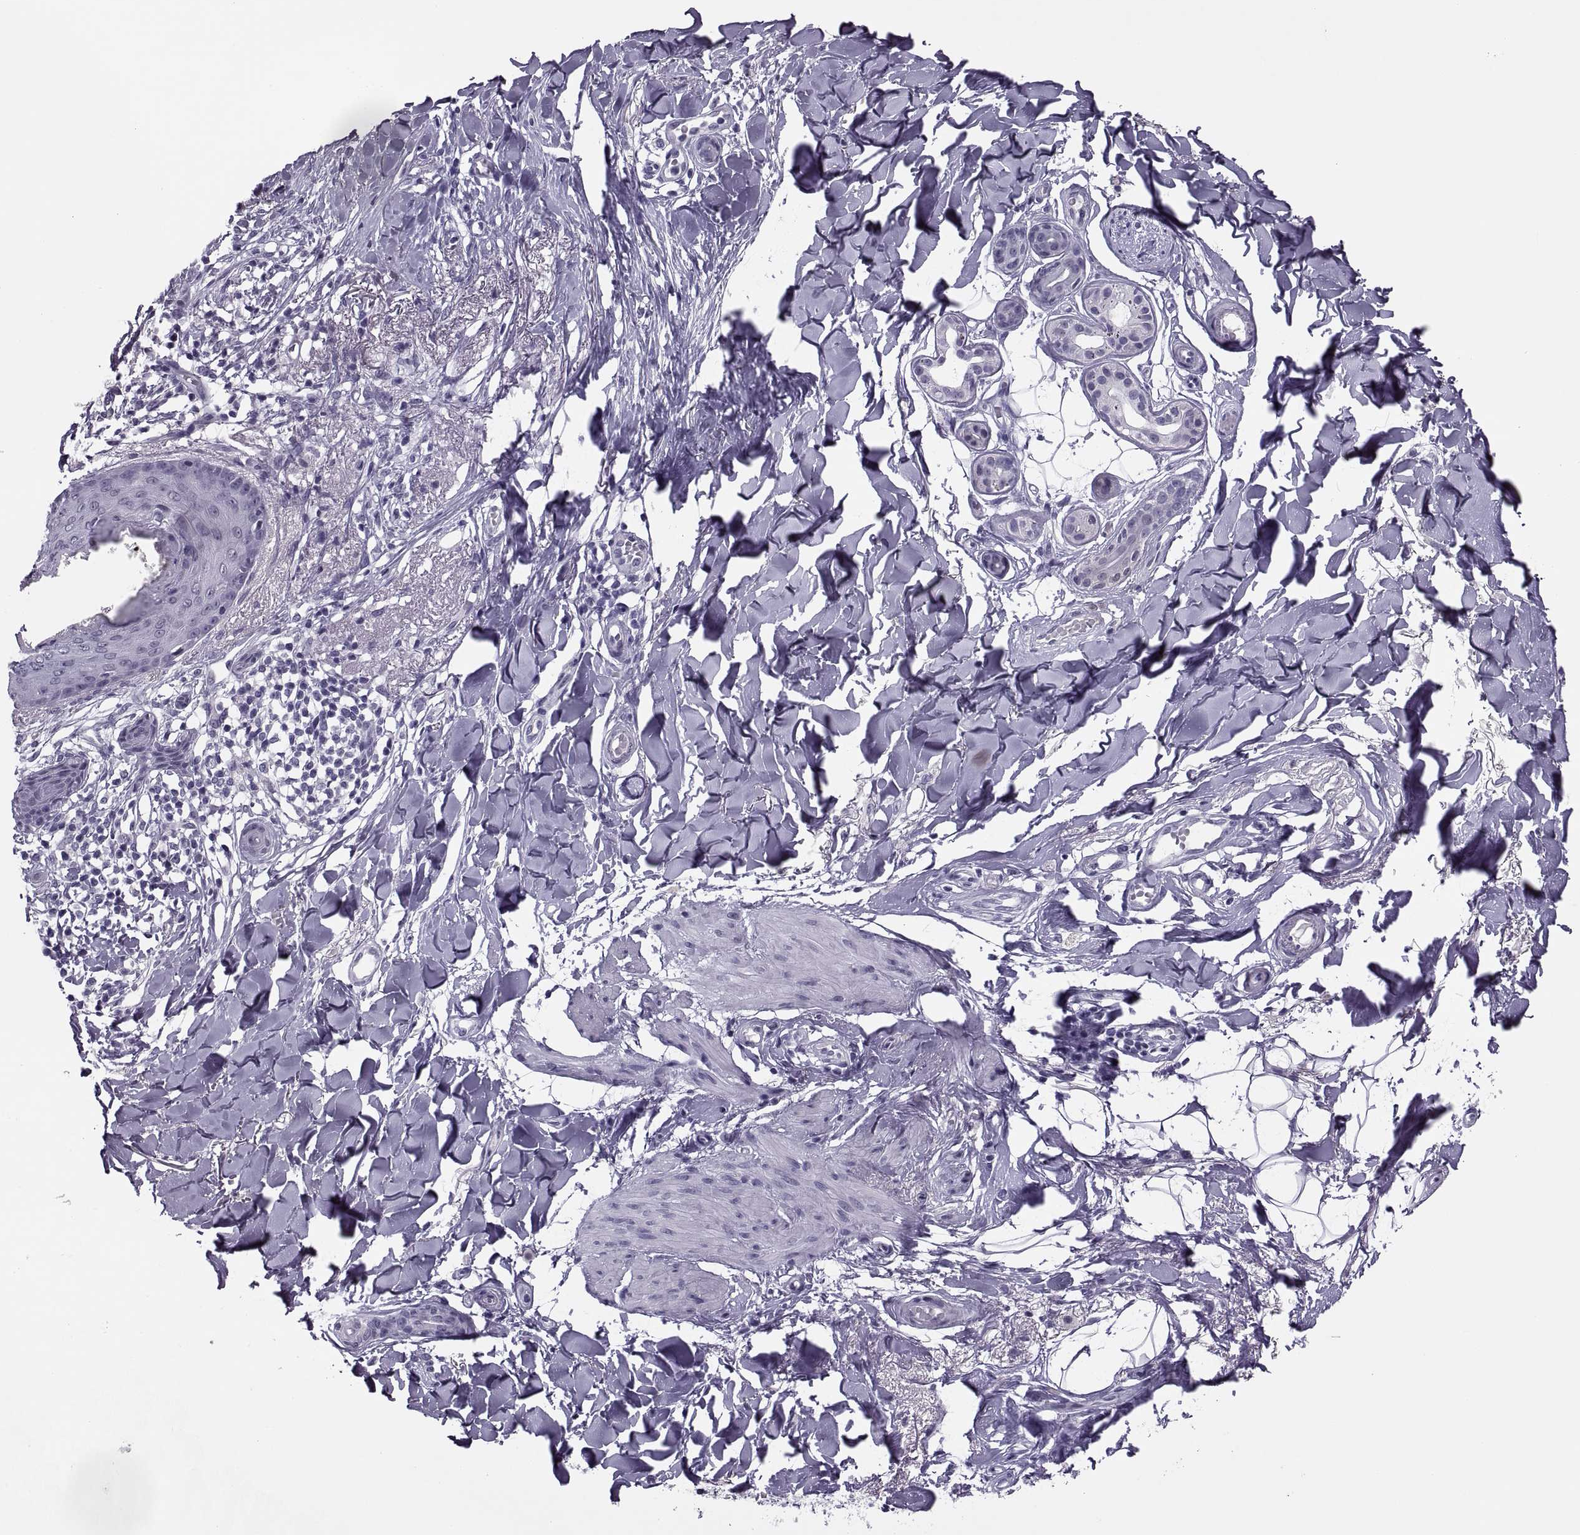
{"staining": {"intensity": "negative", "quantity": "none", "location": "none"}, "tissue": "skin cancer", "cell_type": "Tumor cells", "image_type": "cancer", "snomed": [{"axis": "morphology", "description": "Normal tissue, NOS"}, {"axis": "morphology", "description": "Basal cell carcinoma"}, {"axis": "topography", "description": "Skin"}], "caption": "Skin cancer (basal cell carcinoma) was stained to show a protein in brown. There is no significant staining in tumor cells. The staining is performed using DAB (3,3'-diaminobenzidine) brown chromogen with nuclei counter-stained in using hematoxylin.", "gene": "SYNGR4", "patient": {"sex": "male", "age": 84}}